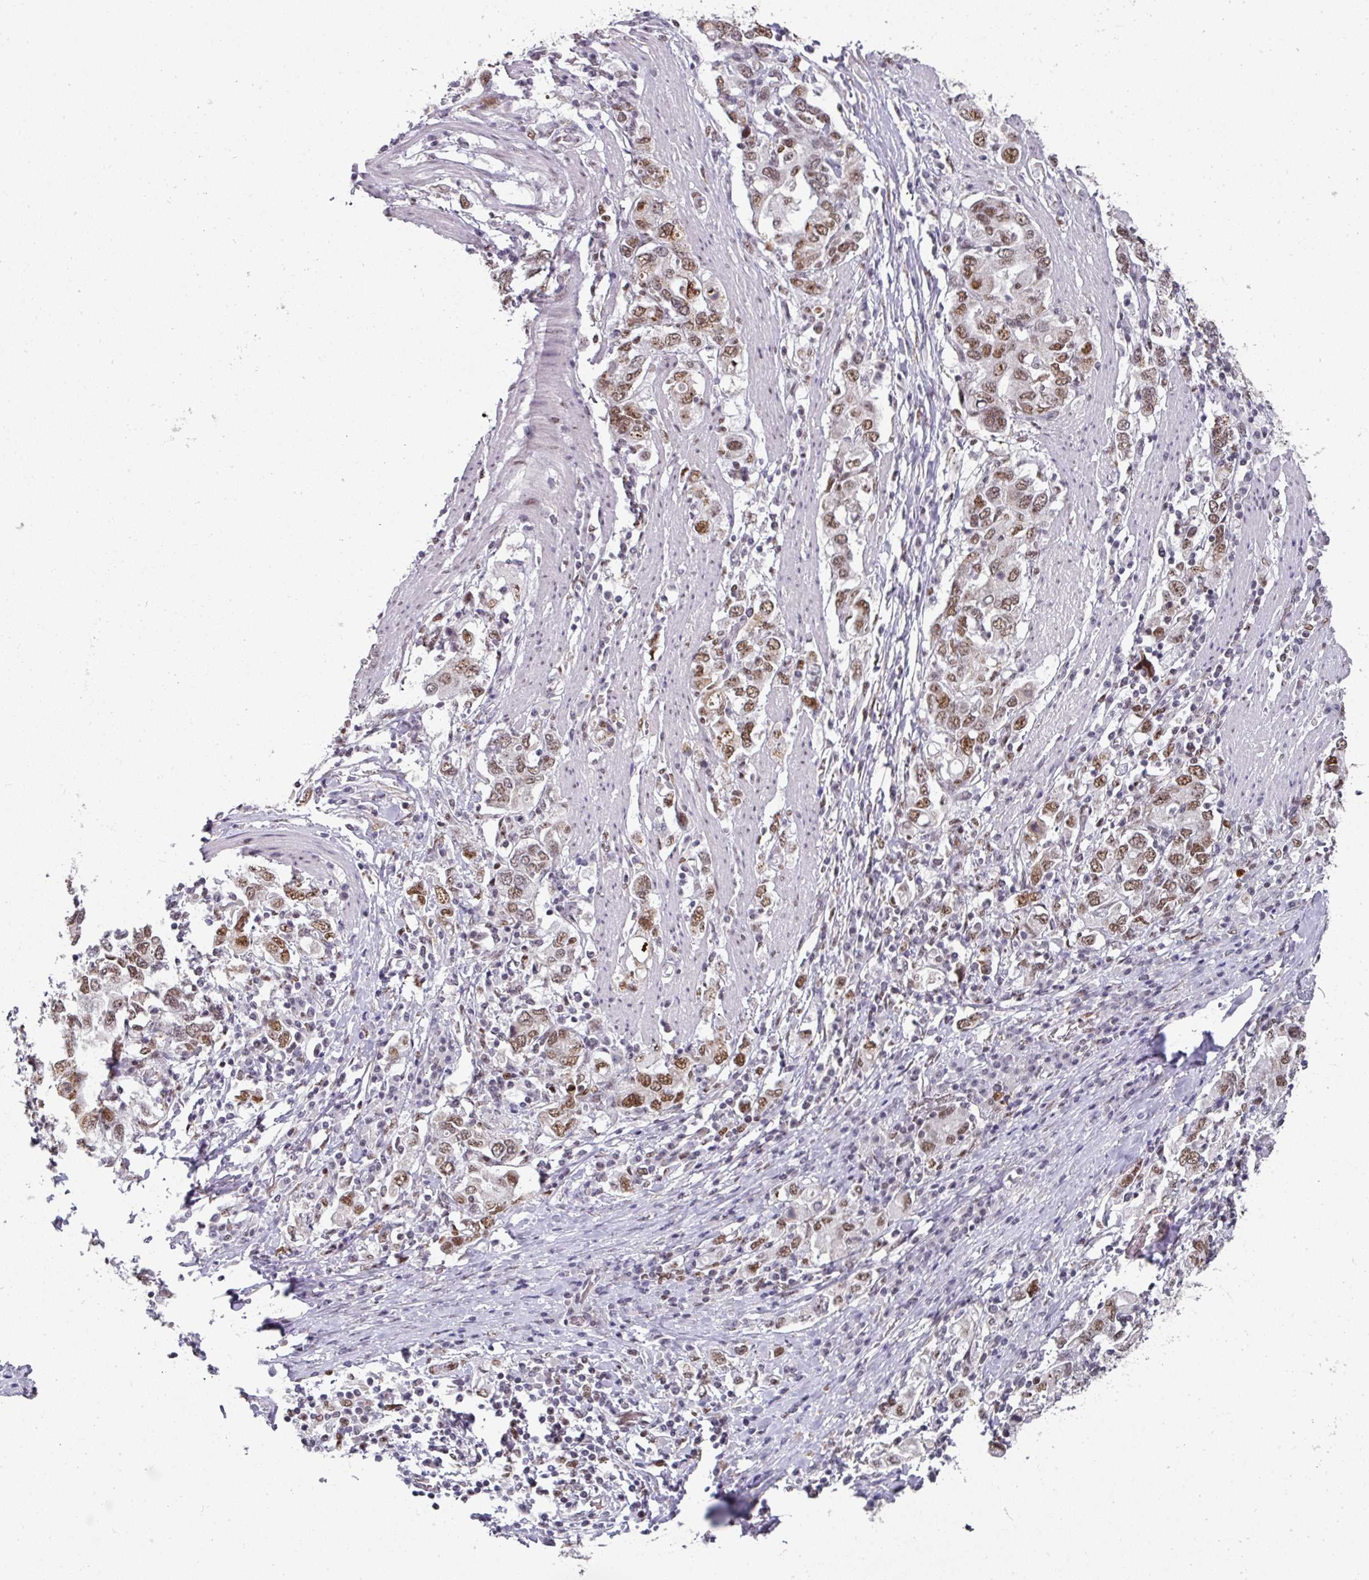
{"staining": {"intensity": "moderate", "quantity": ">75%", "location": "nuclear"}, "tissue": "stomach cancer", "cell_type": "Tumor cells", "image_type": "cancer", "snomed": [{"axis": "morphology", "description": "Adenocarcinoma, NOS"}, {"axis": "topography", "description": "Stomach, upper"}, {"axis": "topography", "description": "Stomach"}], "caption": "Immunohistochemistry of stomach cancer demonstrates medium levels of moderate nuclear expression in approximately >75% of tumor cells.", "gene": "RAD50", "patient": {"sex": "male", "age": 62}}